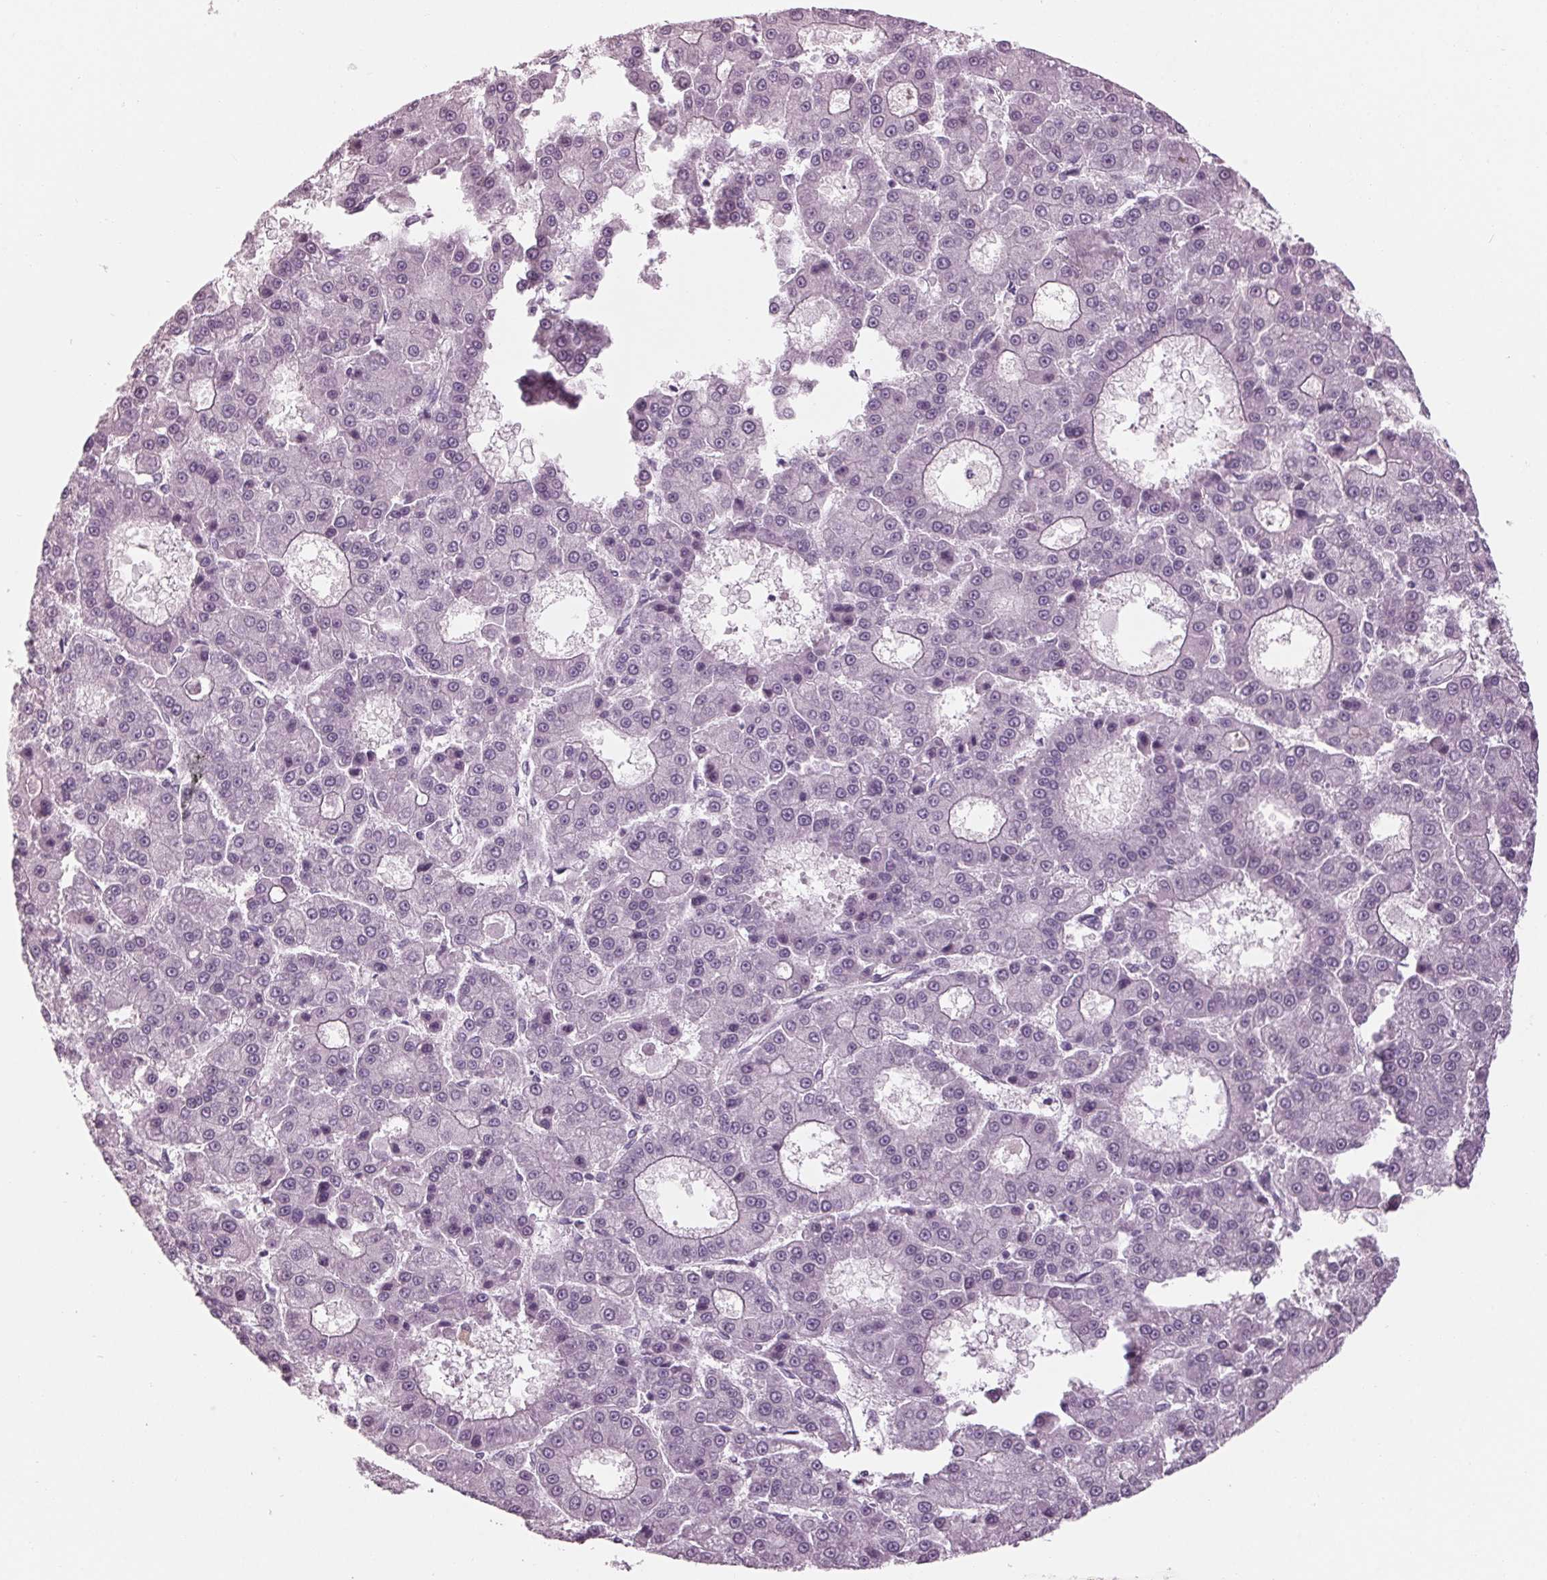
{"staining": {"intensity": "negative", "quantity": "none", "location": "none"}, "tissue": "liver cancer", "cell_type": "Tumor cells", "image_type": "cancer", "snomed": [{"axis": "morphology", "description": "Carcinoma, Hepatocellular, NOS"}, {"axis": "topography", "description": "Liver"}], "caption": "High magnification brightfield microscopy of liver cancer stained with DAB (3,3'-diaminobenzidine) (brown) and counterstained with hematoxylin (blue): tumor cells show no significant expression.", "gene": "TNNC2", "patient": {"sex": "male", "age": 70}}